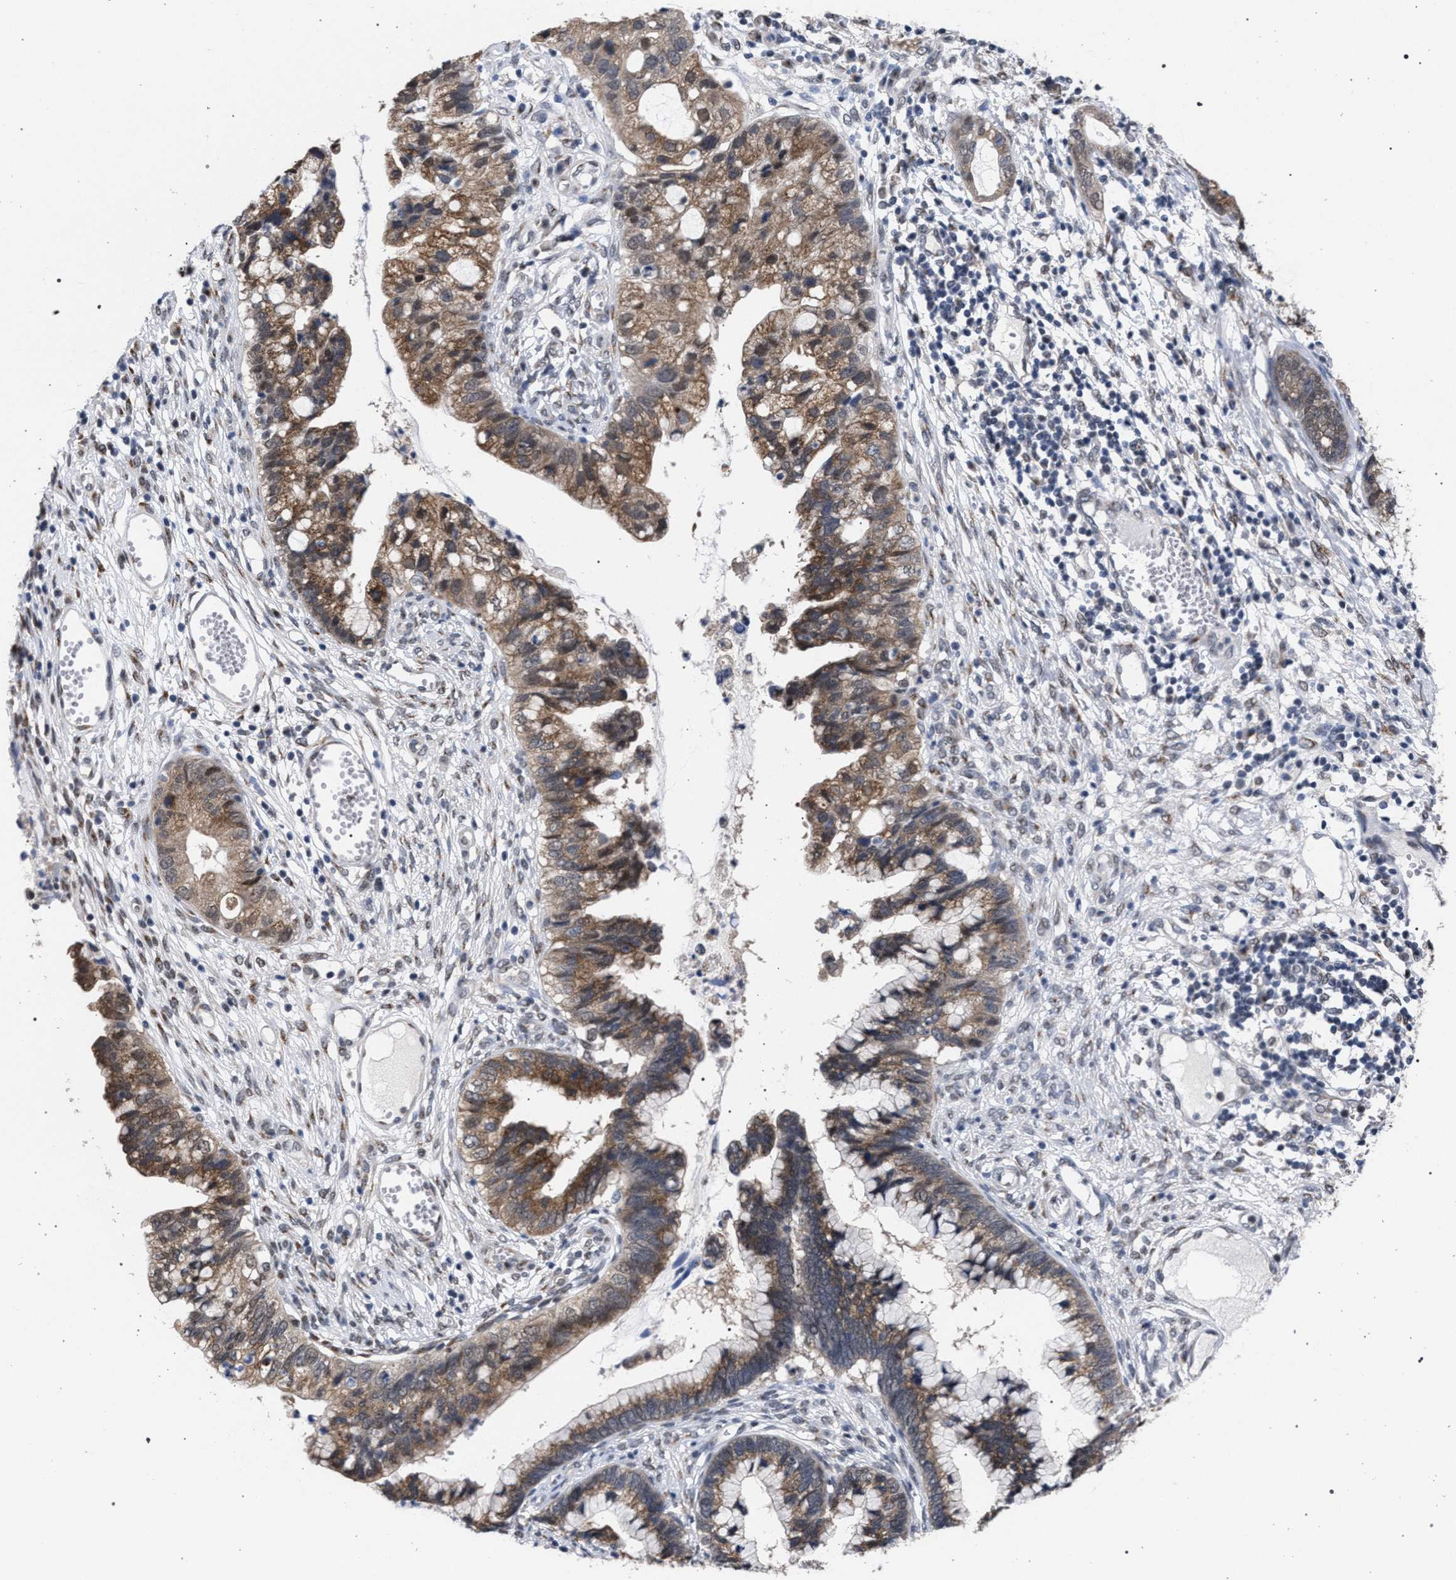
{"staining": {"intensity": "moderate", "quantity": ">75%", "location": "cytoplasmic/membranous"}, "tissue": "cervical cancer", "cell_type": "Tumor cells", "image_type": "cancer", "snomed": [{"axis": "morphology", "description": "Adenocarcinoma, NOS"}, {"axis": "topography", "description": "Cervix"}], "caption": "Immunohistochemical staining of adenocarcinoma (cervical) reveals moderate cytoplasmic/membranous protein expression in approximately >75% of tumor cells.", "gene": "GOLGA2", "patient": {"sex": "female", "age": 44}}